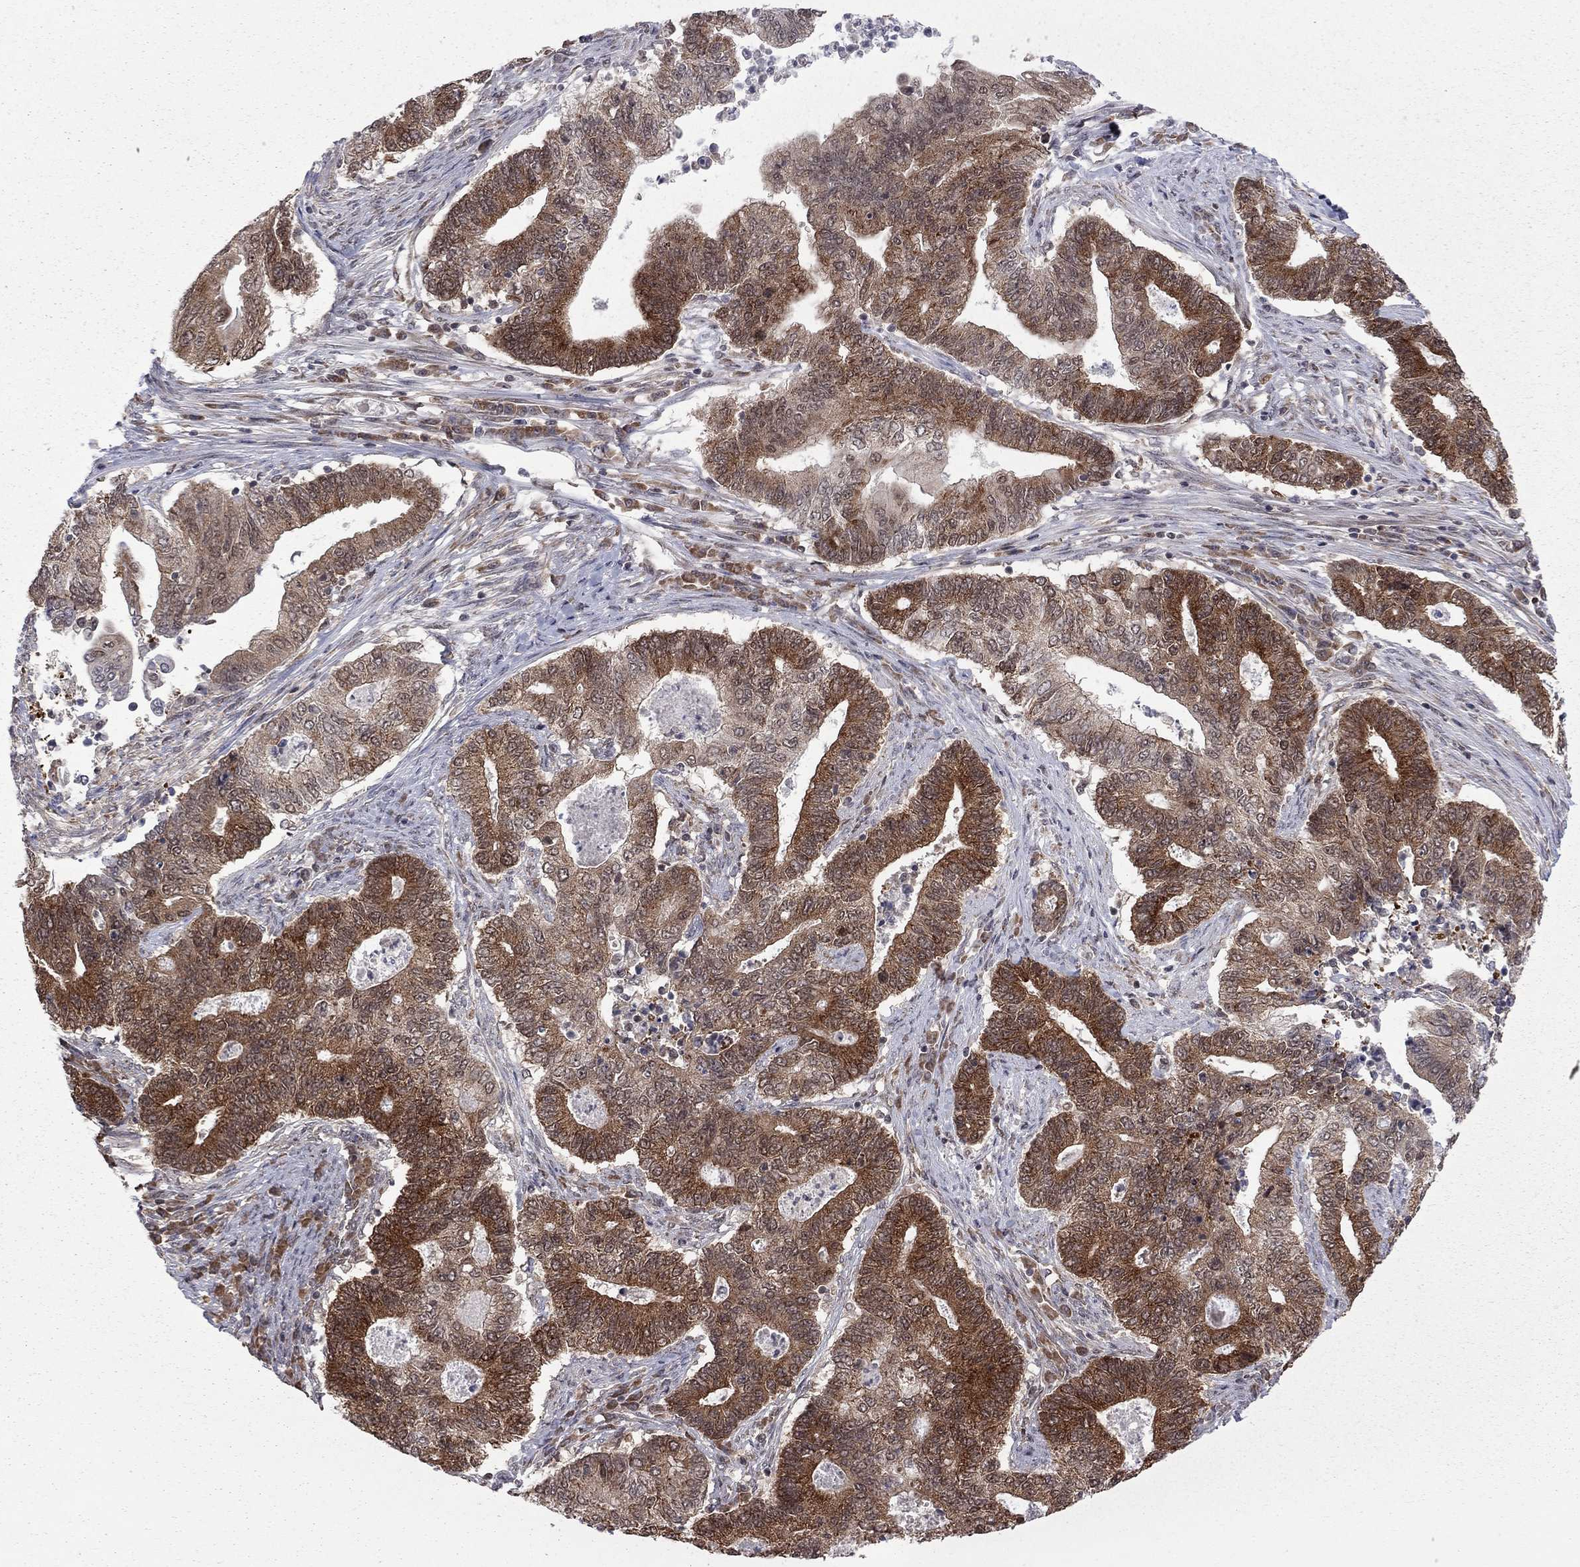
{"staining": {"intensity": "strong", "quantity": ">75%", "location": "cytoplasmic/membranous"}, "tissue": "endometrial cancer", "cell_type": "Tumor cells", "image_type": "cancer", "snomed": [{"axis": "morphology", "description": "Adenocarcinoma, NOS"}, {"axis": "topography", "description": "Uterus"}, {"axis": "topography", "description": "Endometrium"}], "caption": "Tumor cells show high levels of strong cytoplasmic/membranous staining in approximately >75% of cells in endometrial adenocarcinoma. (Stains: DAB (3,3'-diaminobenzidine) in brown, nuclei in blue, Microscopy: brightfield microscopy at high magnification).", "gene": "NAA50", "patient": {"sex": "female", "age": 54}}